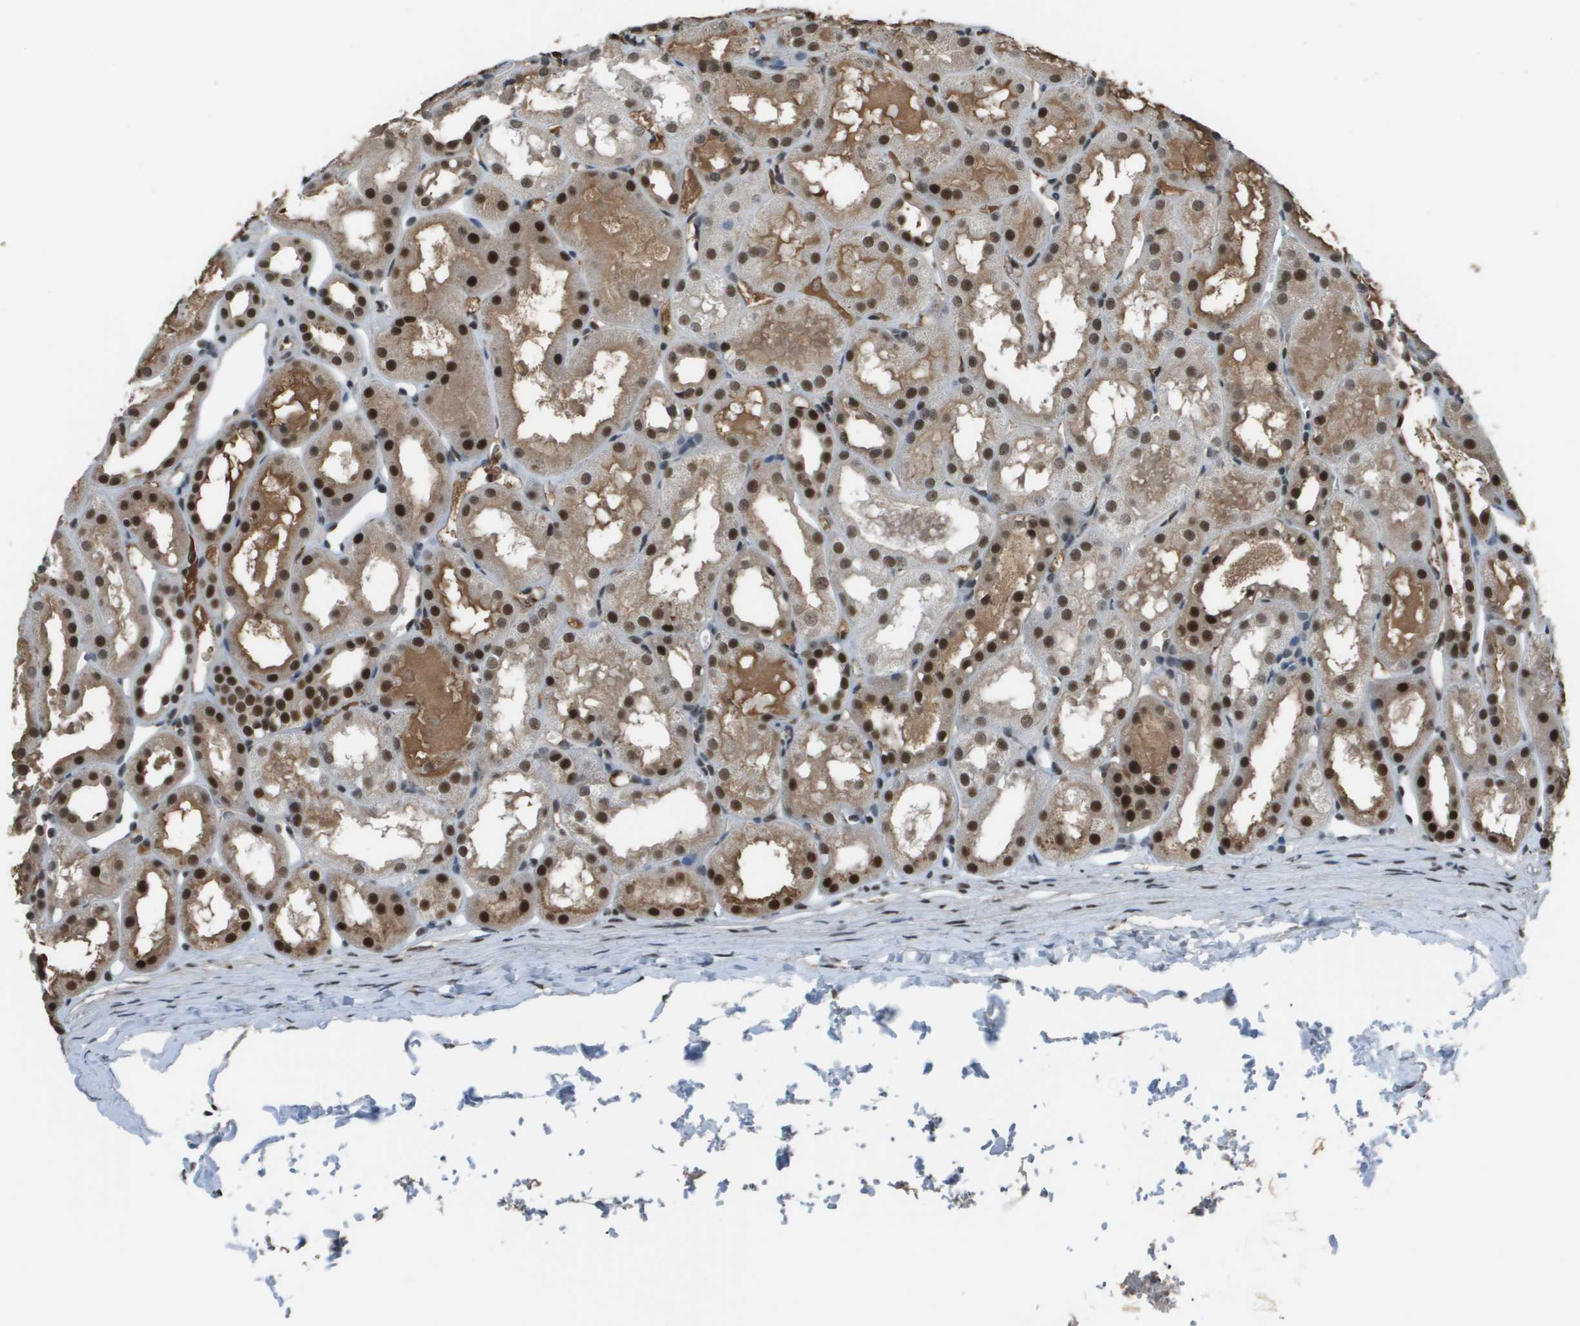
{"staining": {"intensity": "moderate", "quantity": "<25%", "location": "nuclear"}, "tissue": "kidney", "cell_type": "Cells in glomeruli", "image_type": "normal", "snomed": [{"axis": "morphology", "description": "Normal tissue, NOS"}, {"axis": "topography", "description": "Kidney"}, {"axis": "topography", "description": "Urinary bladder"}], "caption": "Approximately <25% of cells in glomeruli in benign human kidney exhibit moderate nuclear protein staining as visualized by brown immunohistochemical staining.", "gene": "THRAP3", "patient": {"sex": "male", "age": 16}}